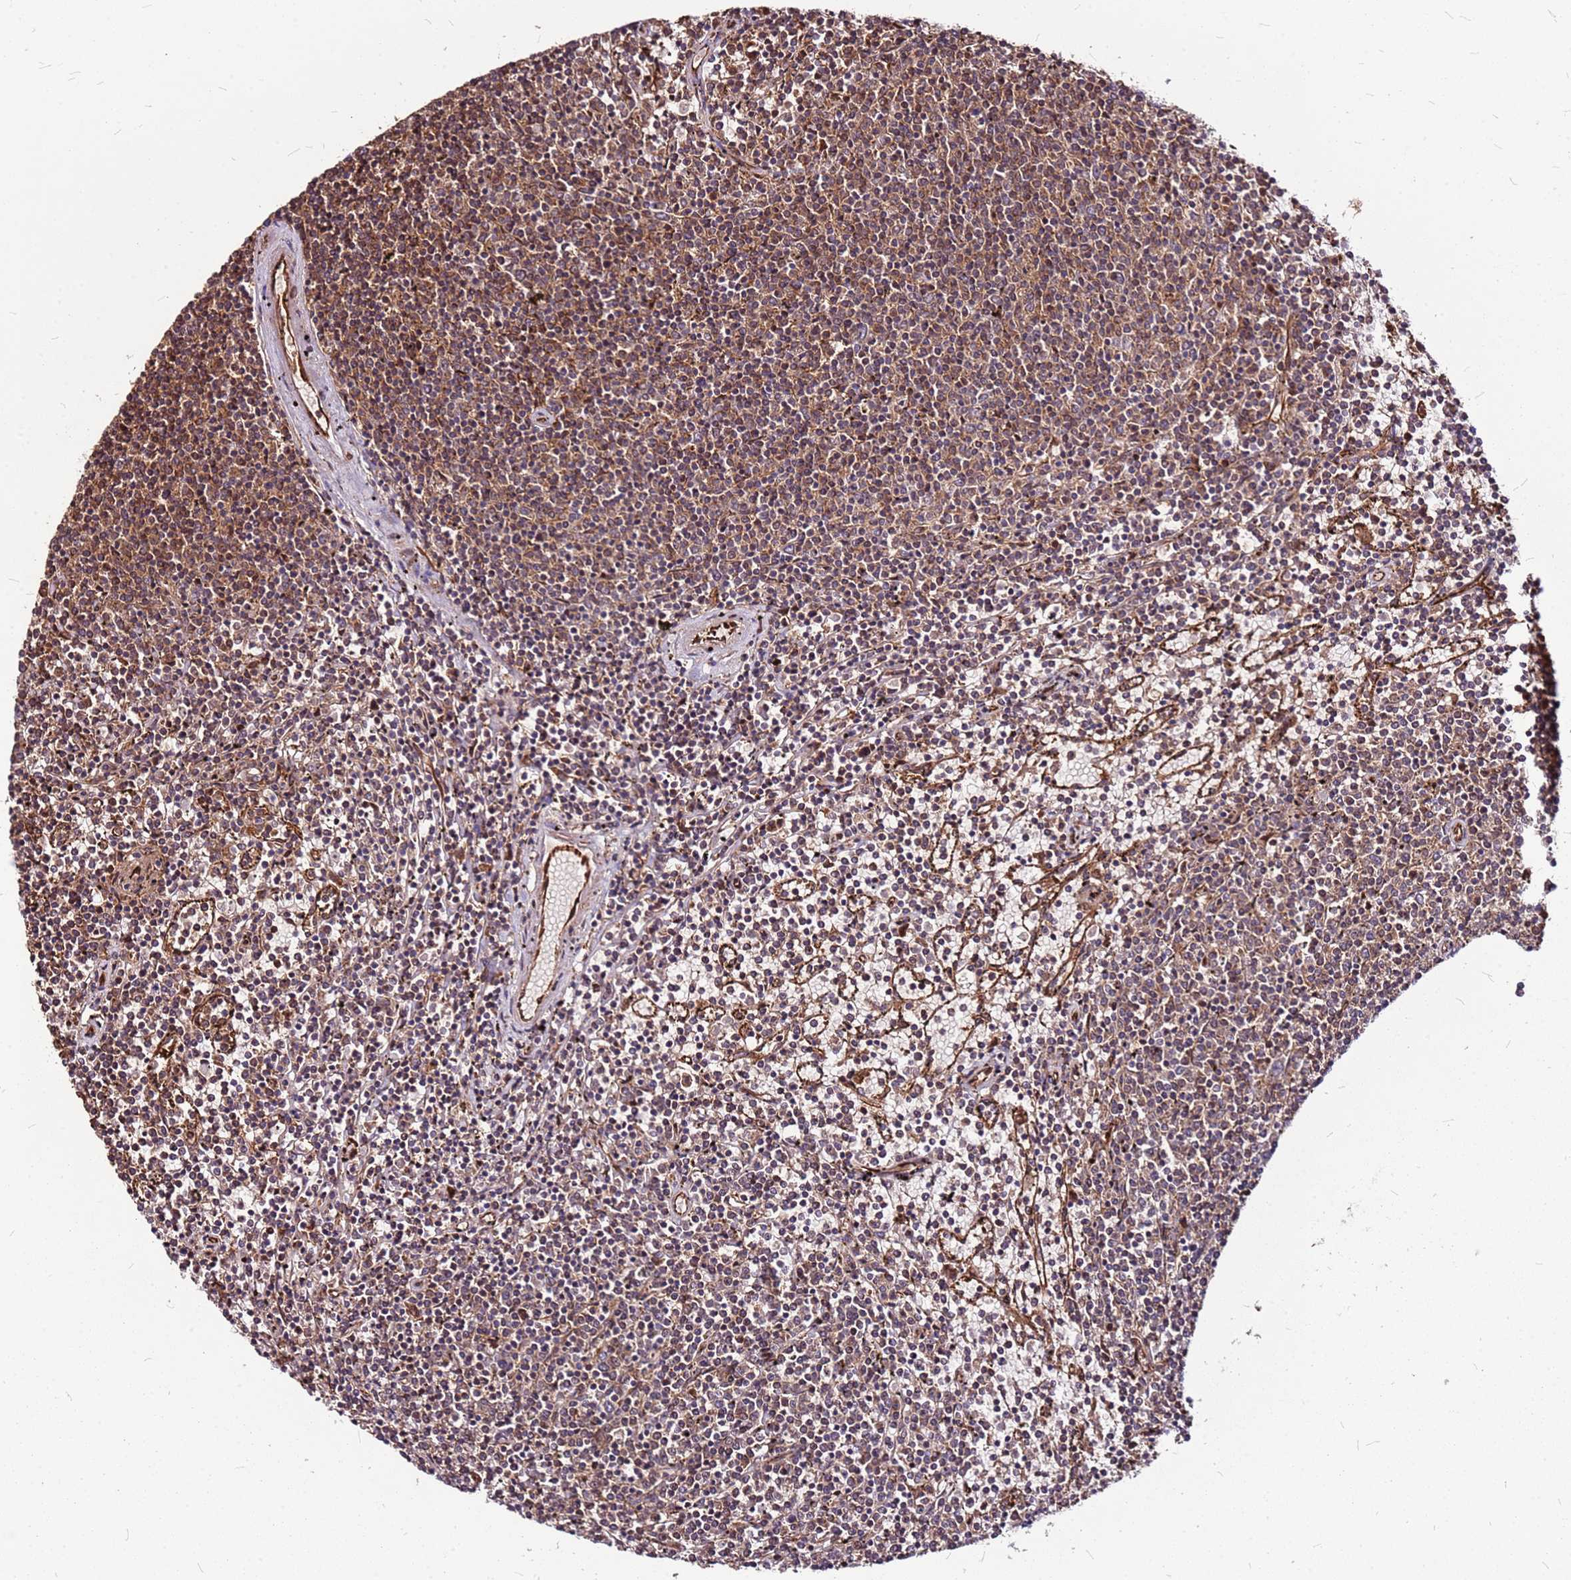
{"staining": {"intensity": "weak", "quantity": "25%-75%", "location": "cytoplasmic/membranous"}, "tissue": "lymphoma", "cell_type": "Tumor cells", "image_type": "cancer", "snomed": [{"axis": "morphology", "description": "Malignant lymphoma, non-Hodgkin's type, Low grade"}, {"axis": "topography", "description": "Spleen"}], "caption": "Lymphoma stained with DAB (3,3'-diaminobenzidine) IHC reveals low levels of weak cytoplasmic/membranous expression in approximately 25%-75% of tumor cells. The protein of interest is shown in brown color, while the nuclei are stained blue.", "gene": "LYPLAL1", "patient": {"sex": "female", "age": 50}}